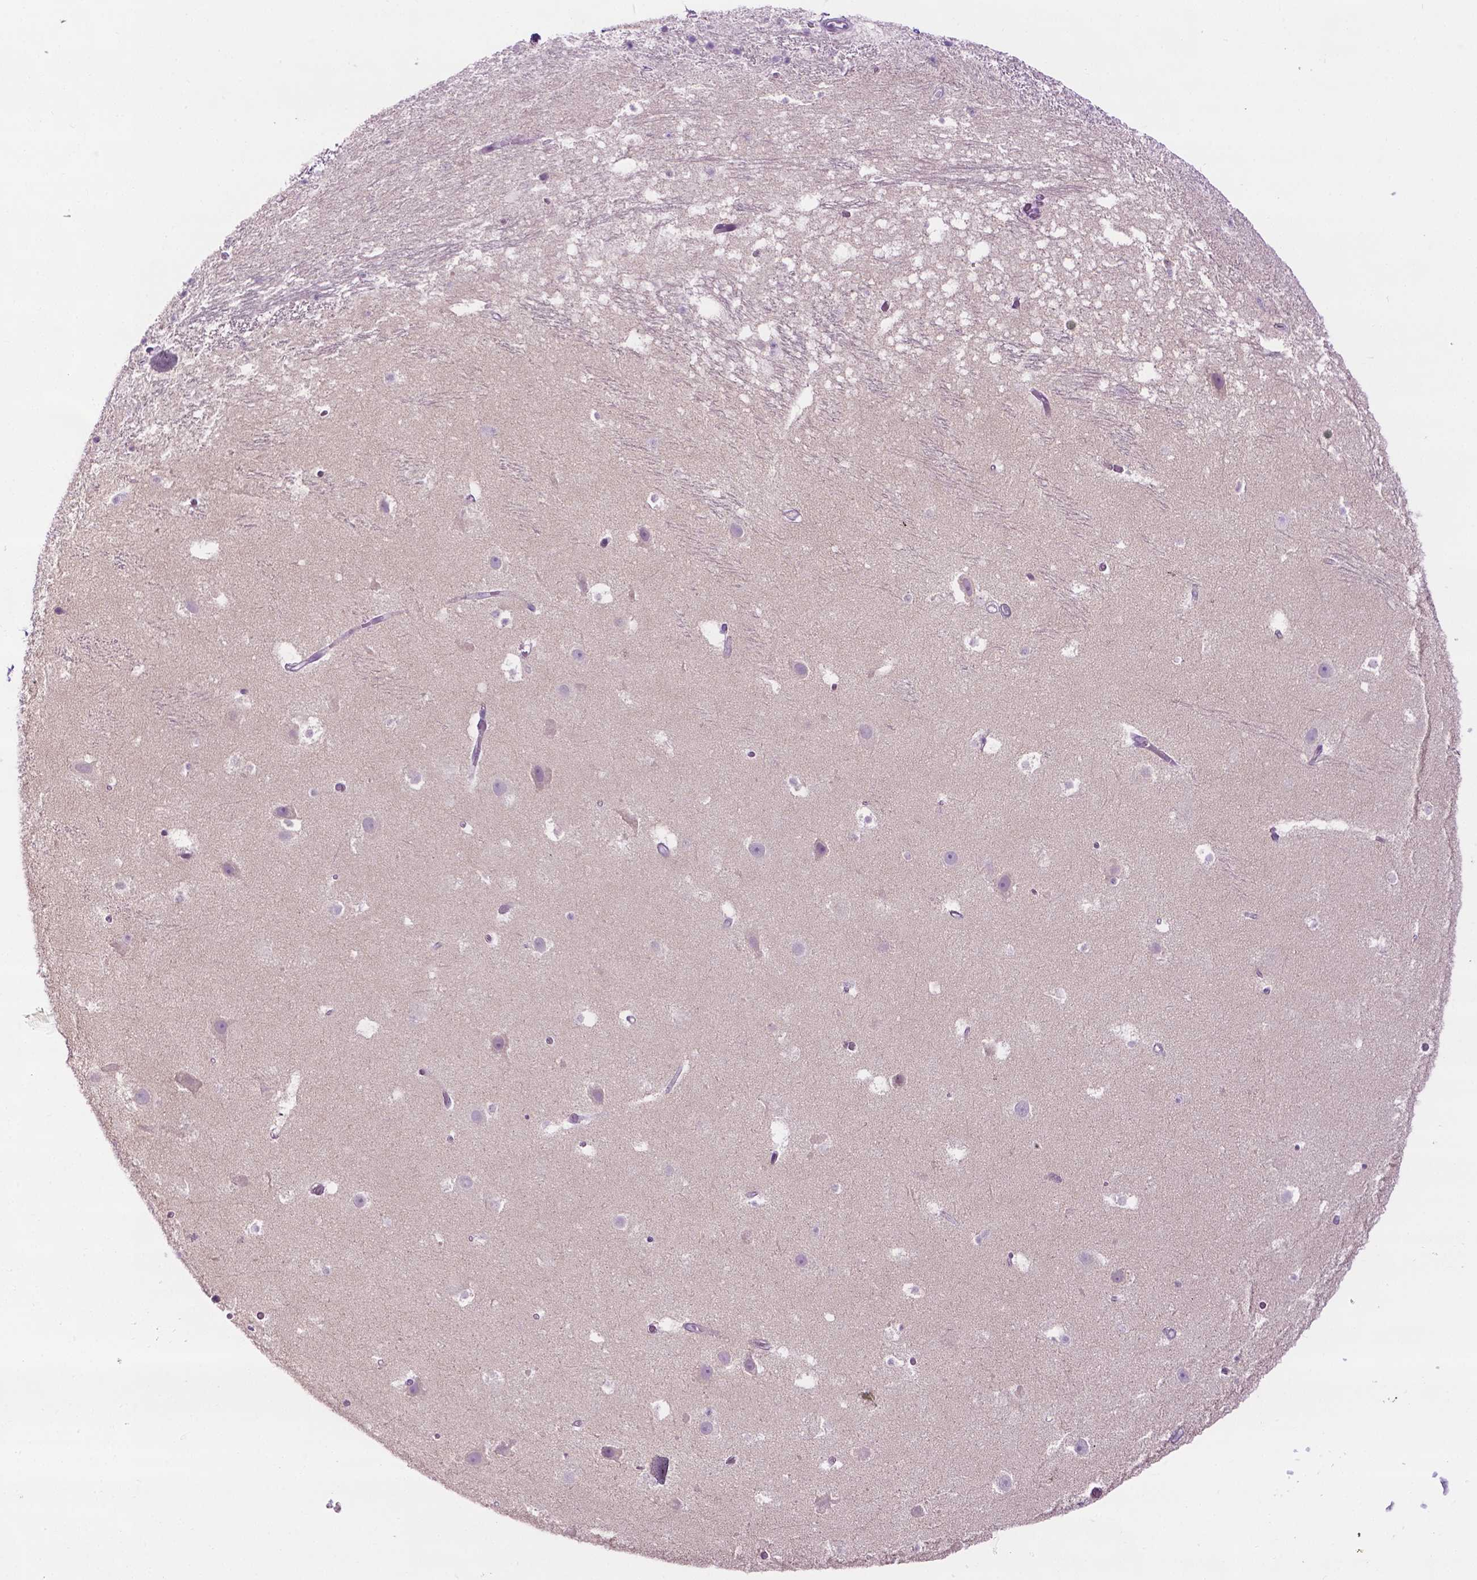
{"staining": {"intensity": "negative", "quantity": "none", "location": "none"}, "tissue": "hippocampus", "cell_type": "Glial cells", "image_type": "normal", "snomed": [{"axis": "morphology", "description": "Normal tissue, NOS"}, {"axis": "topography", "description": "Hippocampus"}], "caption": "Glial cells show no significant protein expression in benign hippocampus.", "gene": "DENND4A", "patient": {"sex": "male", "age": 26}}